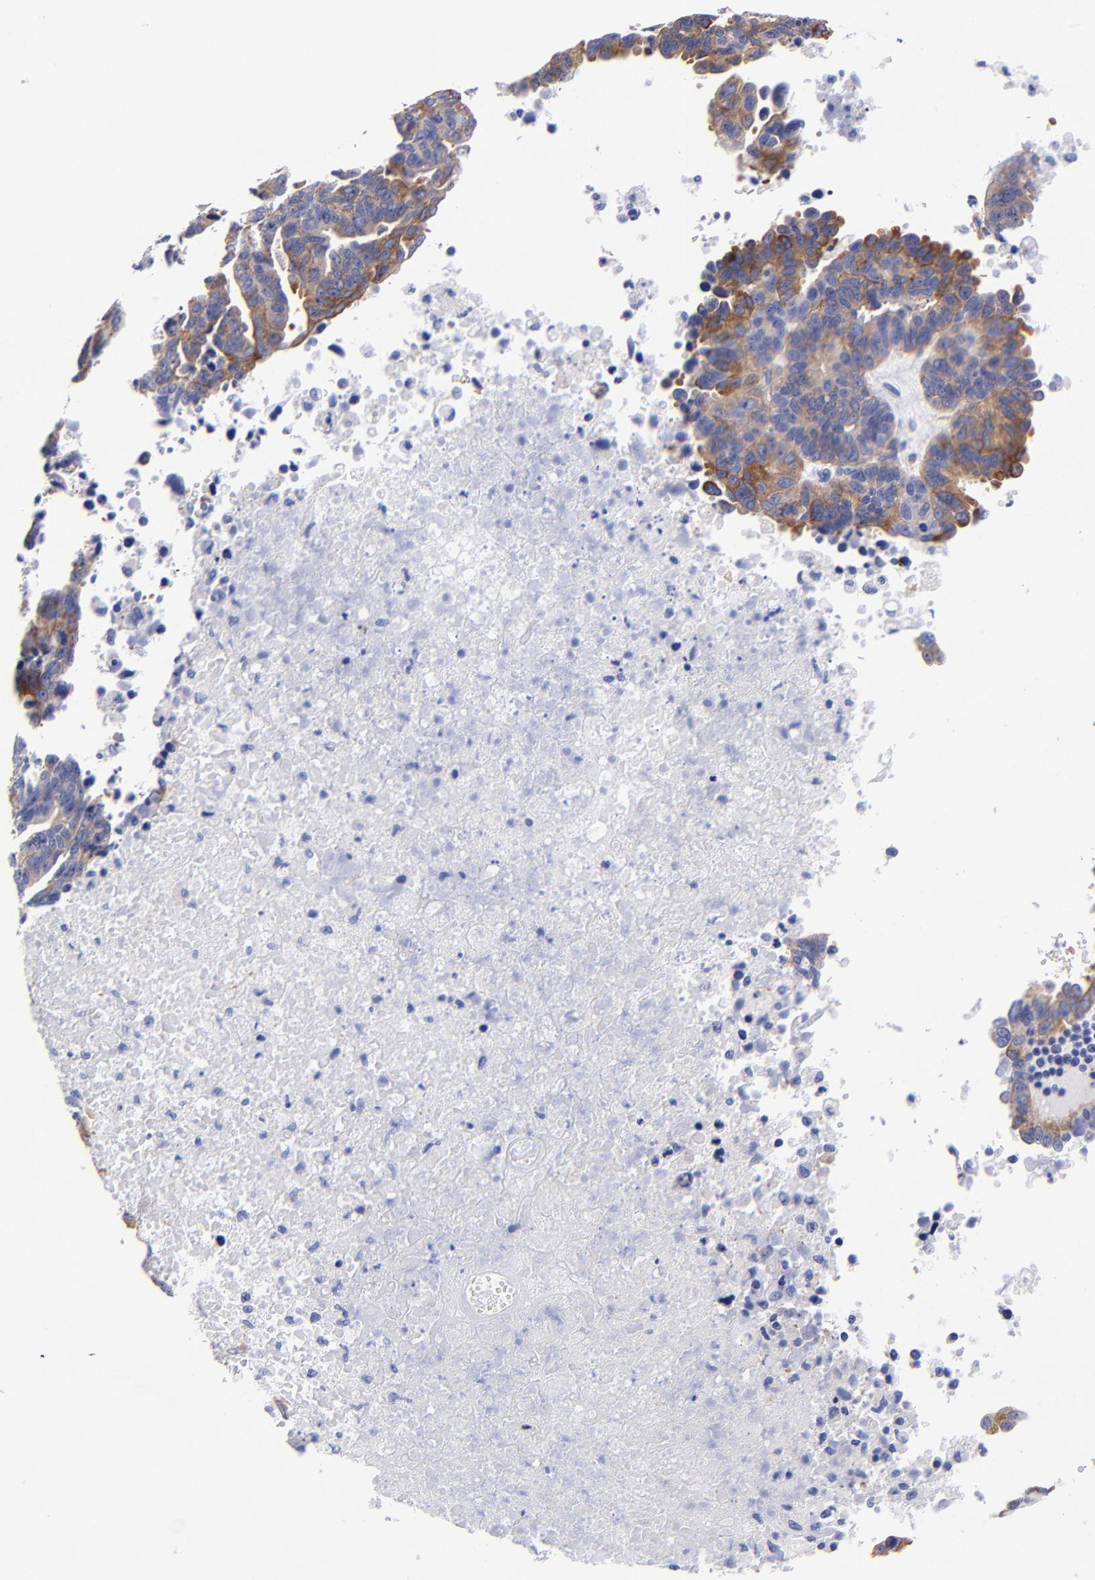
{"staining": {"intensity": "moderate", "quantity": "25%-75%", "location": "cytoplasmic/membranous"}, "tissue": "ovarian cancer", "cell_type": "Tumor cells", "image_type": "cancer", "snomed": [{"axis": "morphology", "description": "Carcinoma, endometroid"}, {"axis": "morphology", "description": "Cystadenocarcinoma, serous, NOS"}, {"axis": "topography", "description": "Ovary"}], "caption": "The micrograph reveals staining of ovarian cancer, revealing moderate cytoplasmic/membranous protein expression (brown color) within tumor cells.", "gene": "PPFIBP1", "patient": {"sex": "female", "age": 45}}